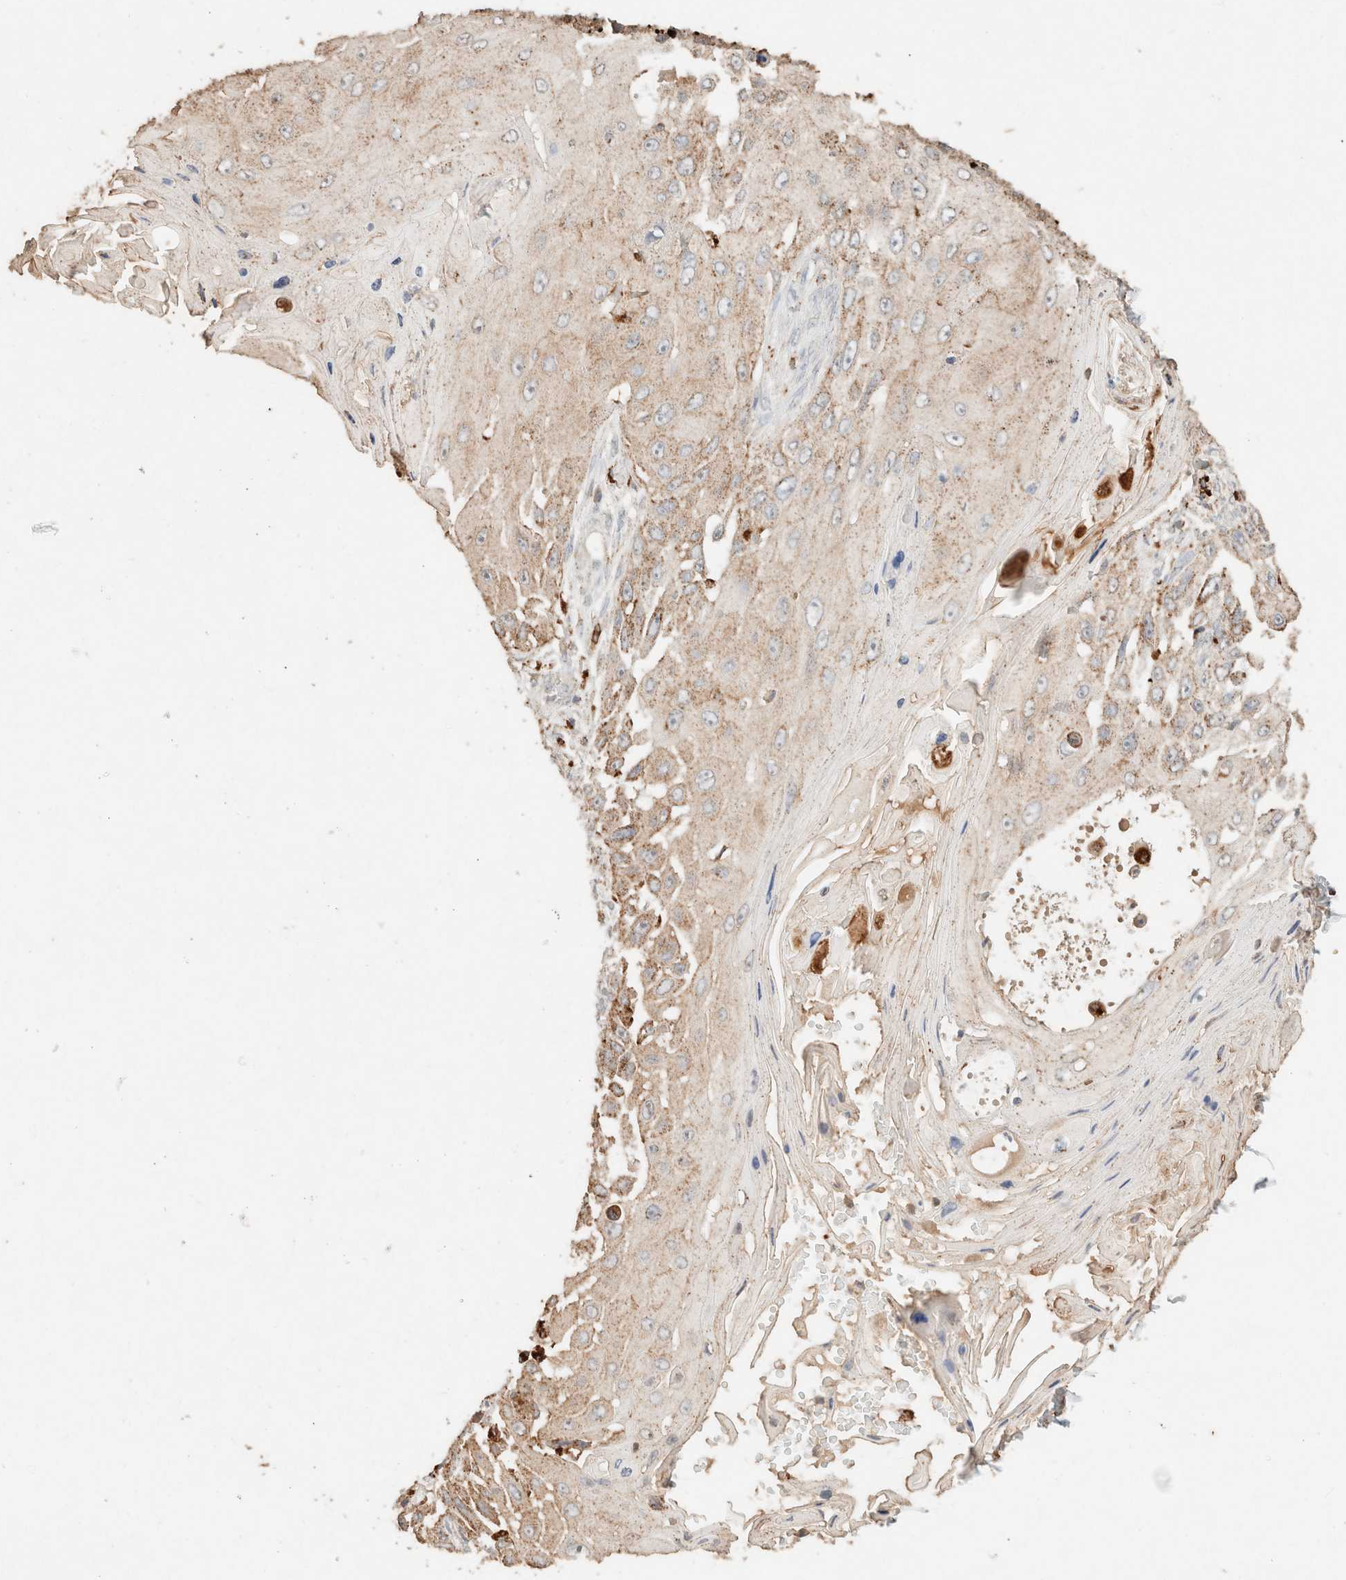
{"staining": {"intensity": "moderate", "quantity": ">75%", "location": "cytoplasmic/membranous"}, "tissue": "skin cancer", "cell_type": "Tumor cells", "image_type": "cancer", "snomed": [{"axis": "morphology", "description": "Squamous cell carcinoma, NOS"}, {"axis": "topography", "description": "Skin"}], "caption": "Immunohistochemical staining of skin squamous cell carcinoma demonstrates medium levels of moderate cytoplasmic/membranous positivity in approximately >75% of tumor cells.", "gene": "CTSC", "patient": {"sex": "female", "age": 44}}